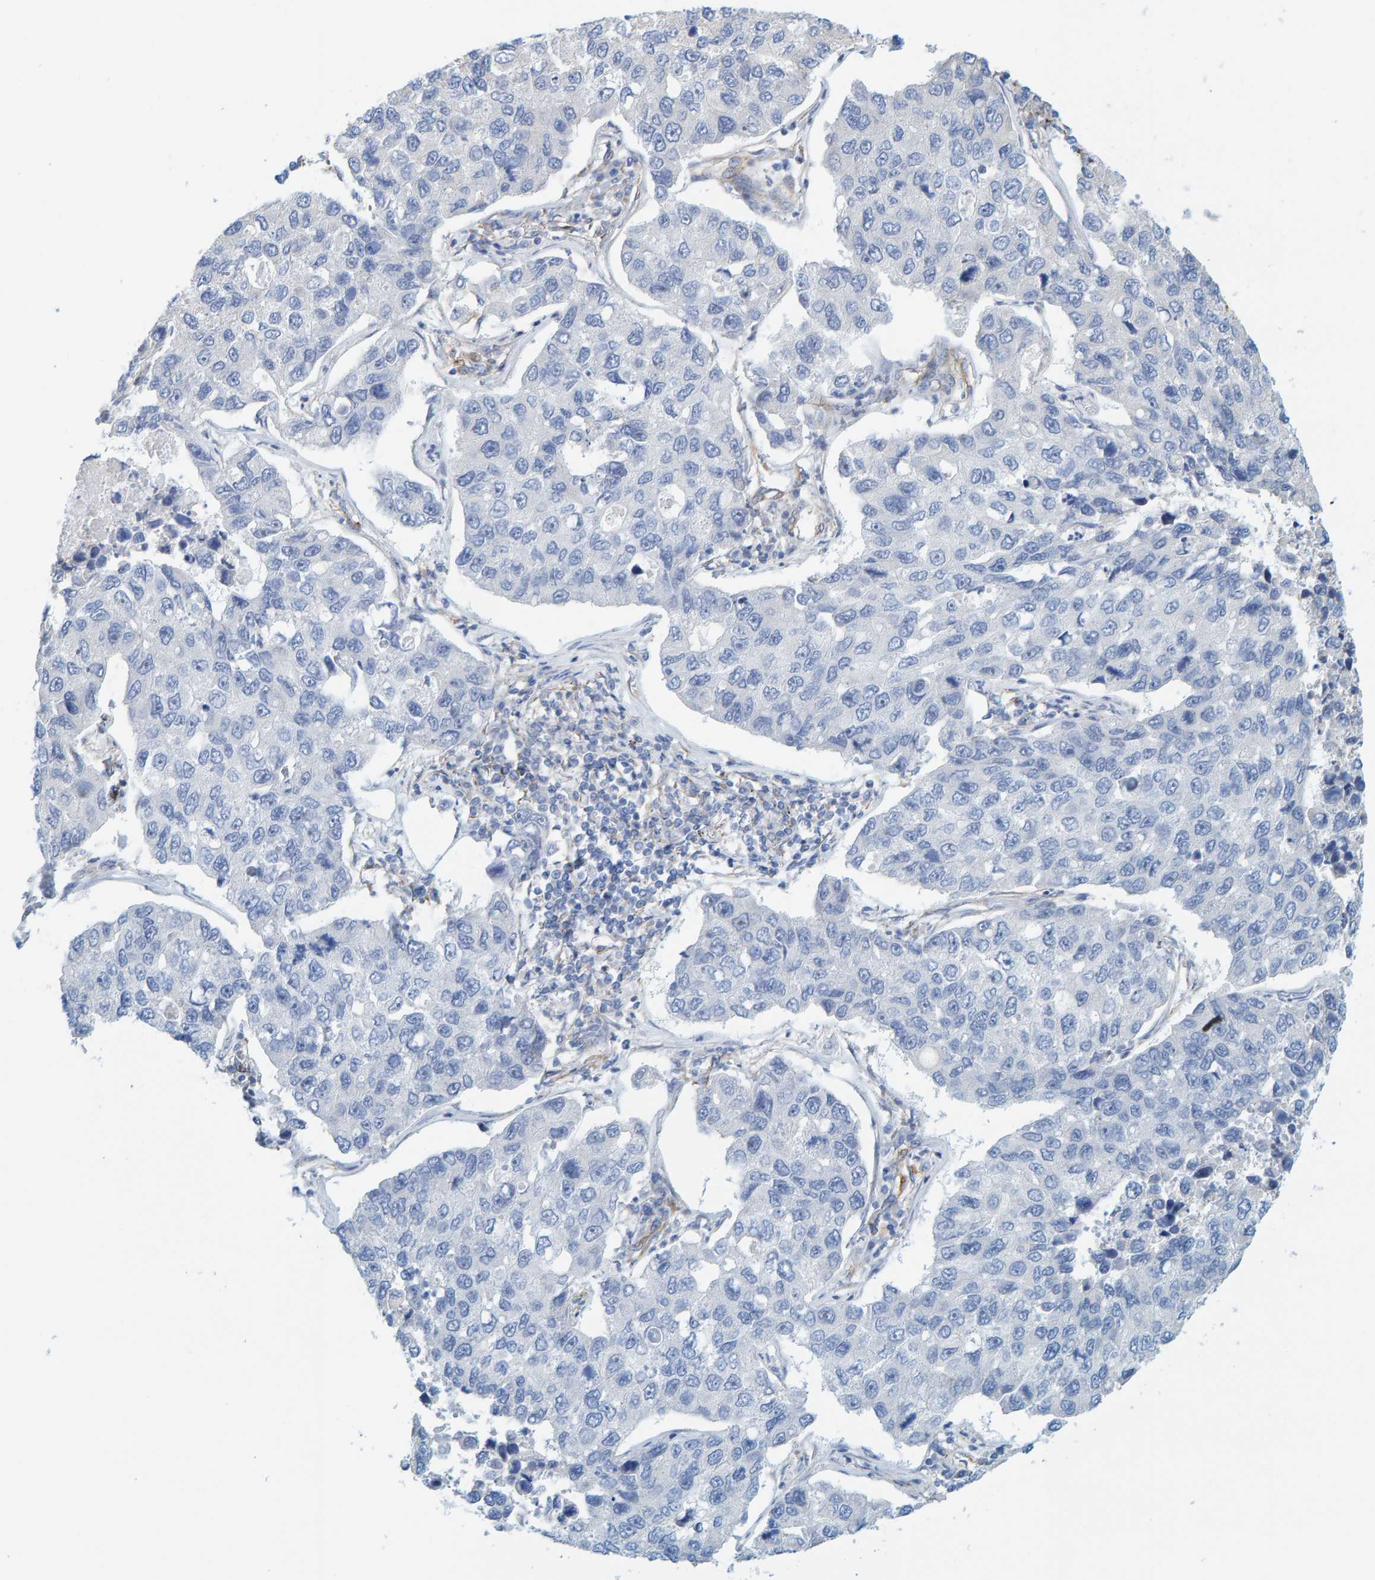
{"staining": {"intensity": "negative", "quantity": "none", "location": "none"}, "tissue": "lung cancer", "cell_type": "Tumor cells", "image_type": "cancer", "snomed": [{"axis": "morphology", "description": "Adenocarcinoma, NOS"}, {"axis": "topography", "description": "Lung"}], "caption": "This photomicrograph is of lung cancer stained with immunohistochemistry to label a protein in brown with the nuclei are counter-stained blue. There is no positivity in tumor cells.", "gene": "MAP1B", "patient": {"sex": "male", "age": 64}}